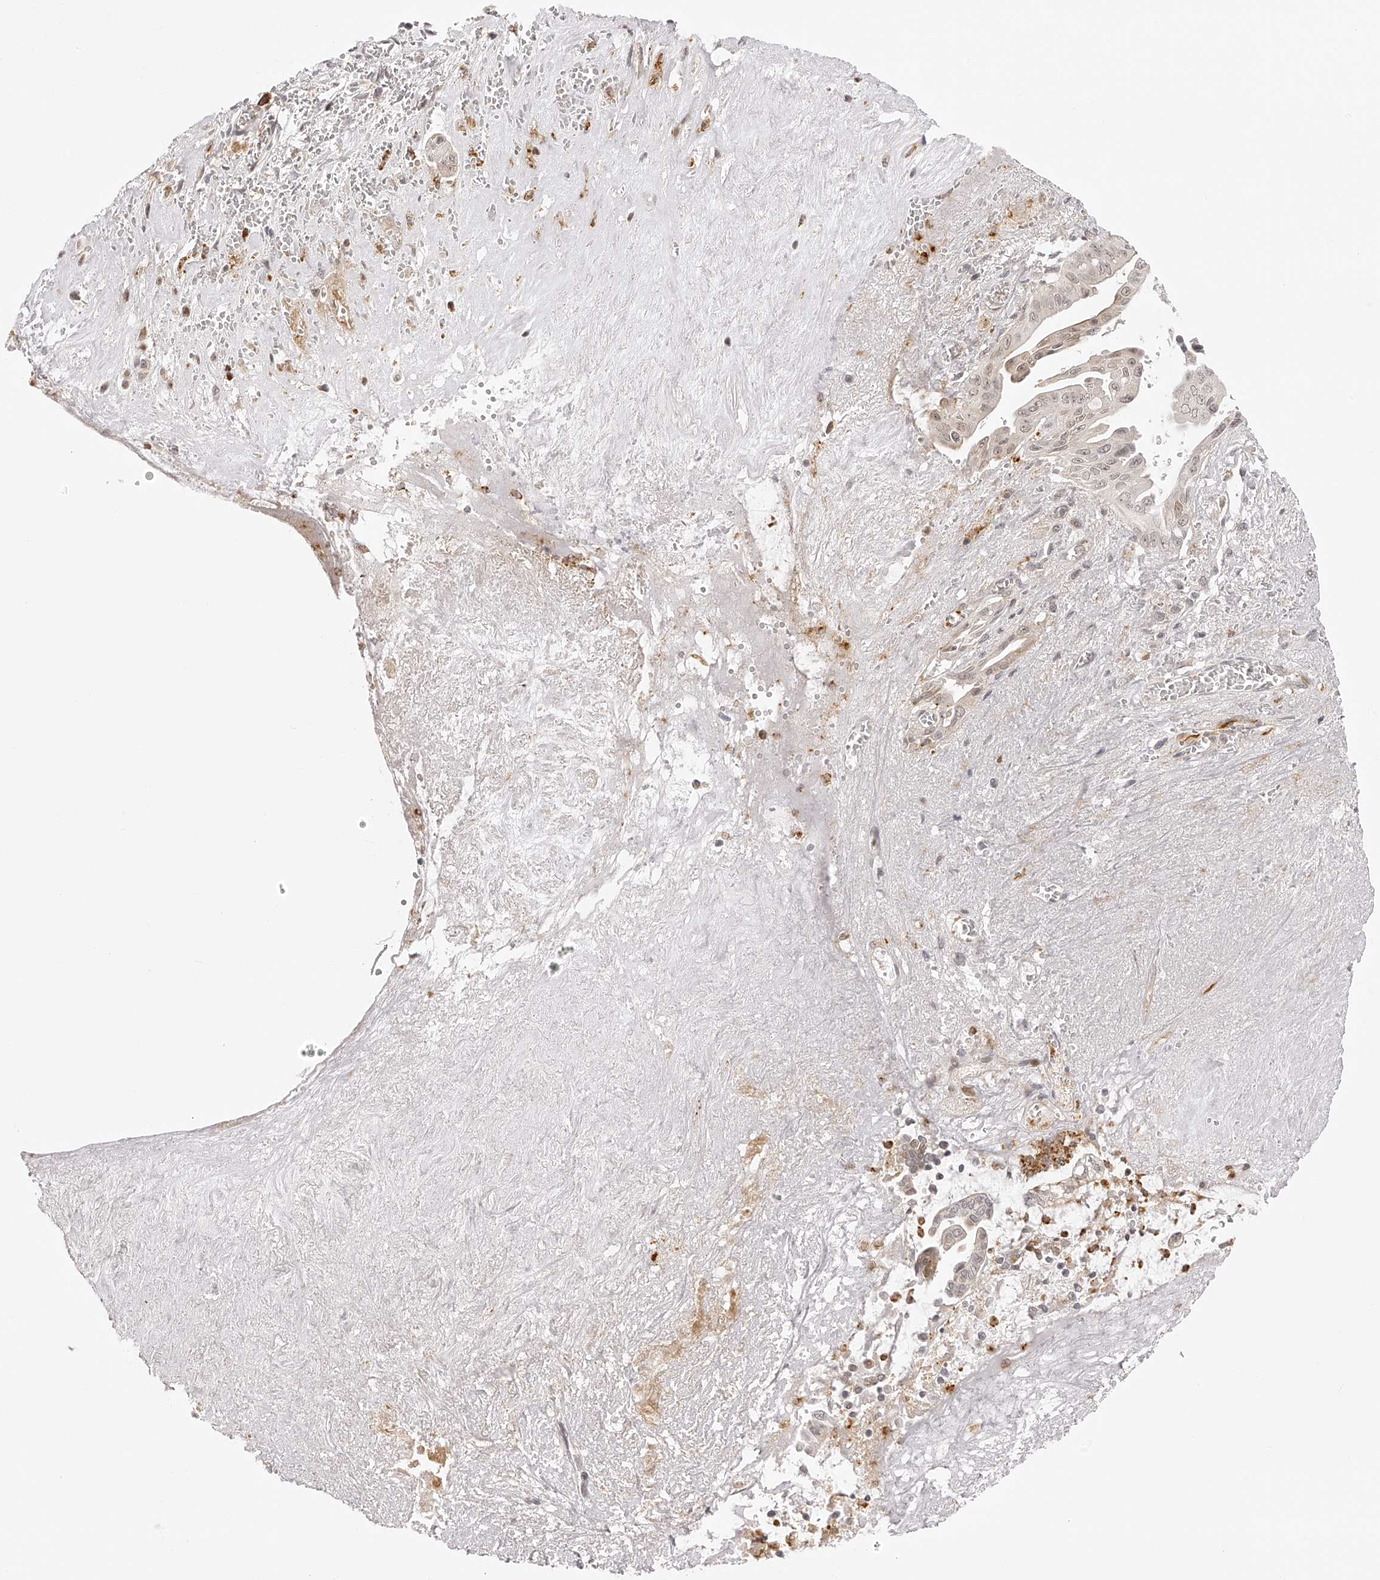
{"staining": {"intensity": "weak", "quantity": "25%-75%", "location": "nuclear"}, "tissue": "pancreatic cancer", "cell_type": "Tumor cells", "image_type": "cancer", "snomed": [{"axis": "morphology", "description": "Adenocarcinoma, NOS"}, {"axis": "topography", "description": "Pancreas"}], "caption": "Weak nuclear staining is appreciated in about 25%-75% of tumor cells in pancreatic adenocarcinoma.", "gene": "PLEKHG1", "patient": {"sex": "male", "age": 58}}